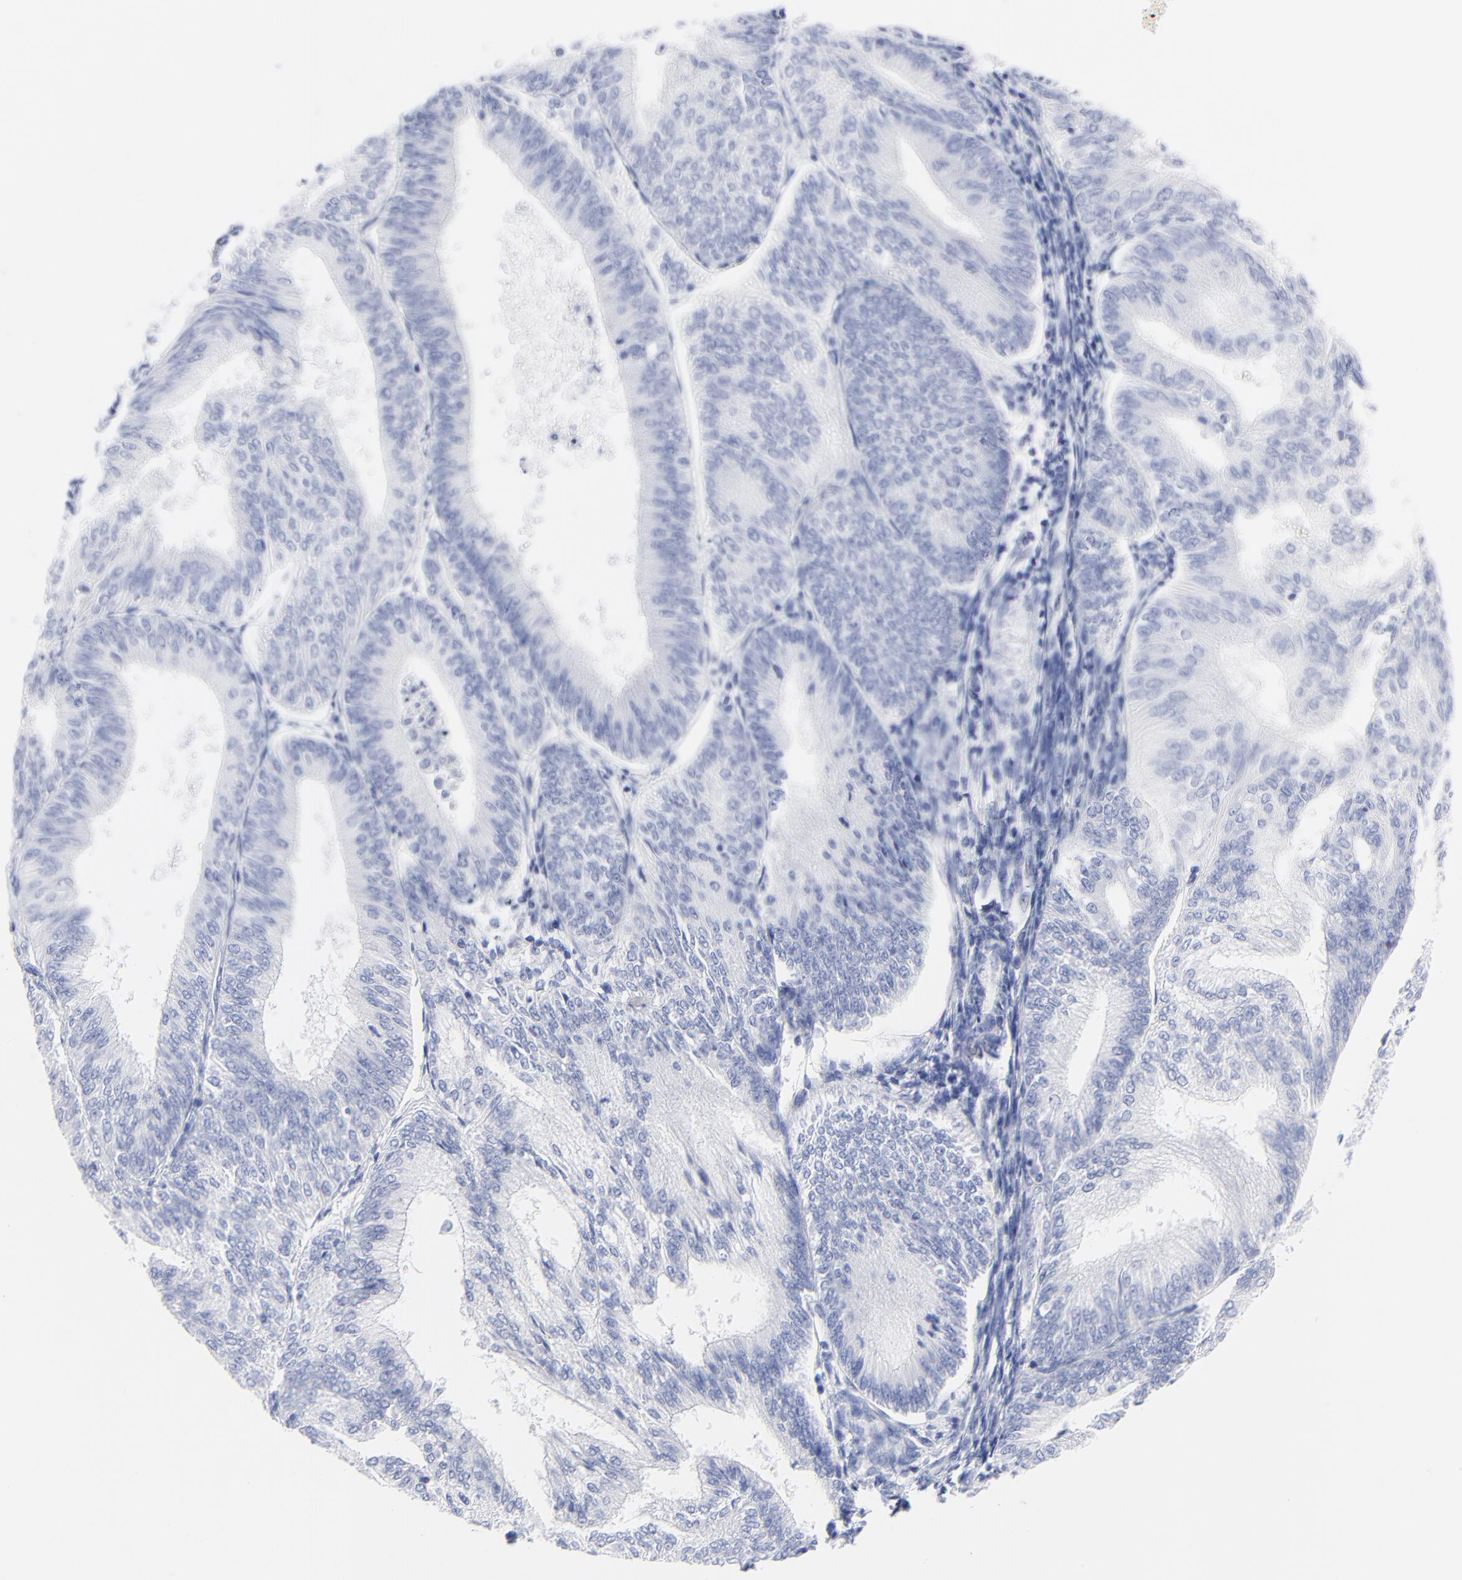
{"staining": {"intensity": "negative", "quantity": "none", "location": "none"}, "tissue": "endometrial cancer", "cell_type": "Tumor cells", "image_type": "cancer", "snomed": [{"axis": "morphology", "description": "Adenocarcinoma, NOS"}, {"axis": "topography", "description": "Endometrium"}], "caption": "Image shows no protein staining in tumor cells of endometrial cancer tissue.", "gene": "PSD3", "patient": {"sex": "female", "age": 55}}